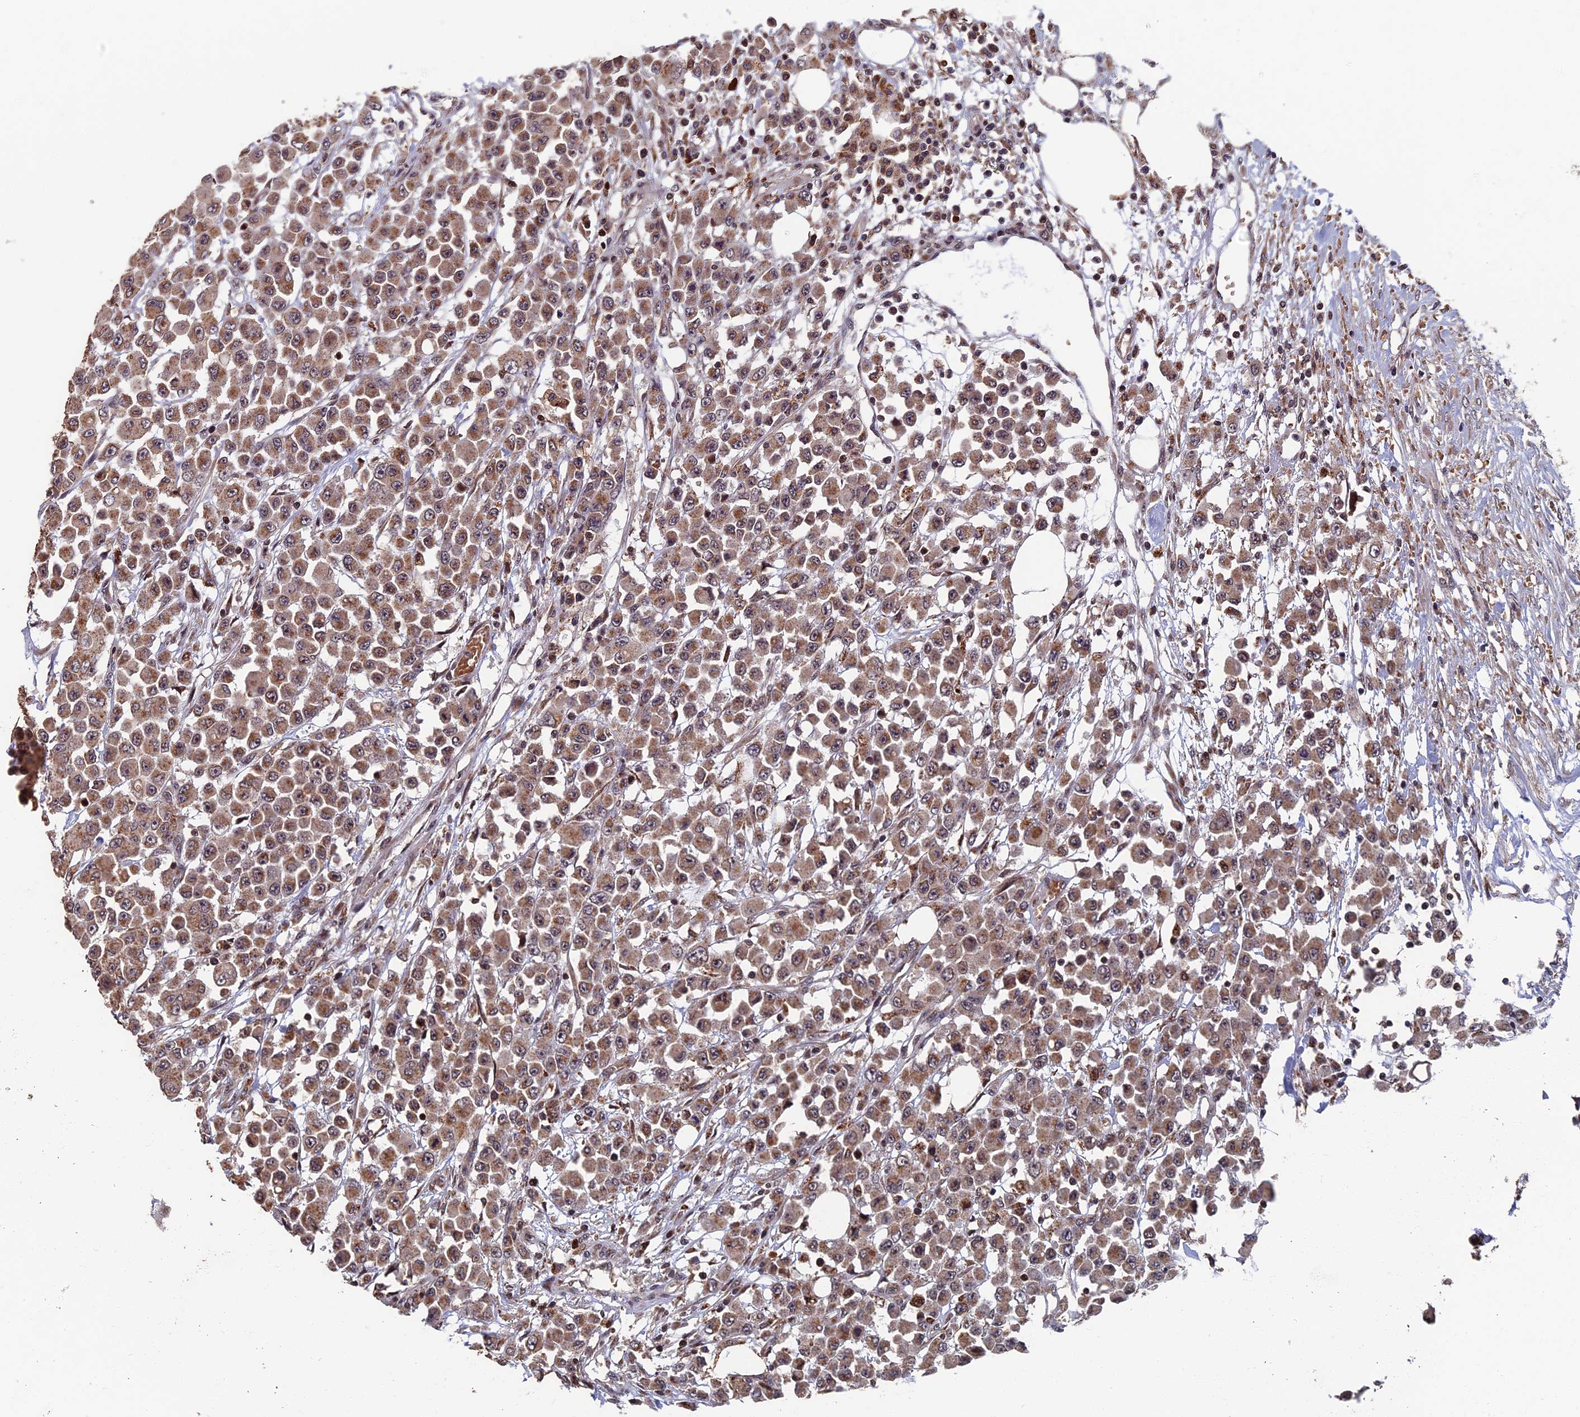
{"staining": {"intensity": "moderate", "quantity": ">75%", "location": "cytoplasmic/membranous"}, "tissue": "colorectal cancer", "cell_type": "Tumor cells", "image_type": "cancer", "snomed": [{"axis": "morphology", "description": "Adenocarcinoma, NOS"}, {"axis": "topography", "description": "Colon"}], "caption": "Immunohistochemical staining of colorectal cancer (adenocarcinoma) demonstrates medium levels of moderate cytoplasmic/membranous staining in about >75% of tumor cells.", "gene": "RASGRF1", "patient": {"sex": "male", "age": 51}}